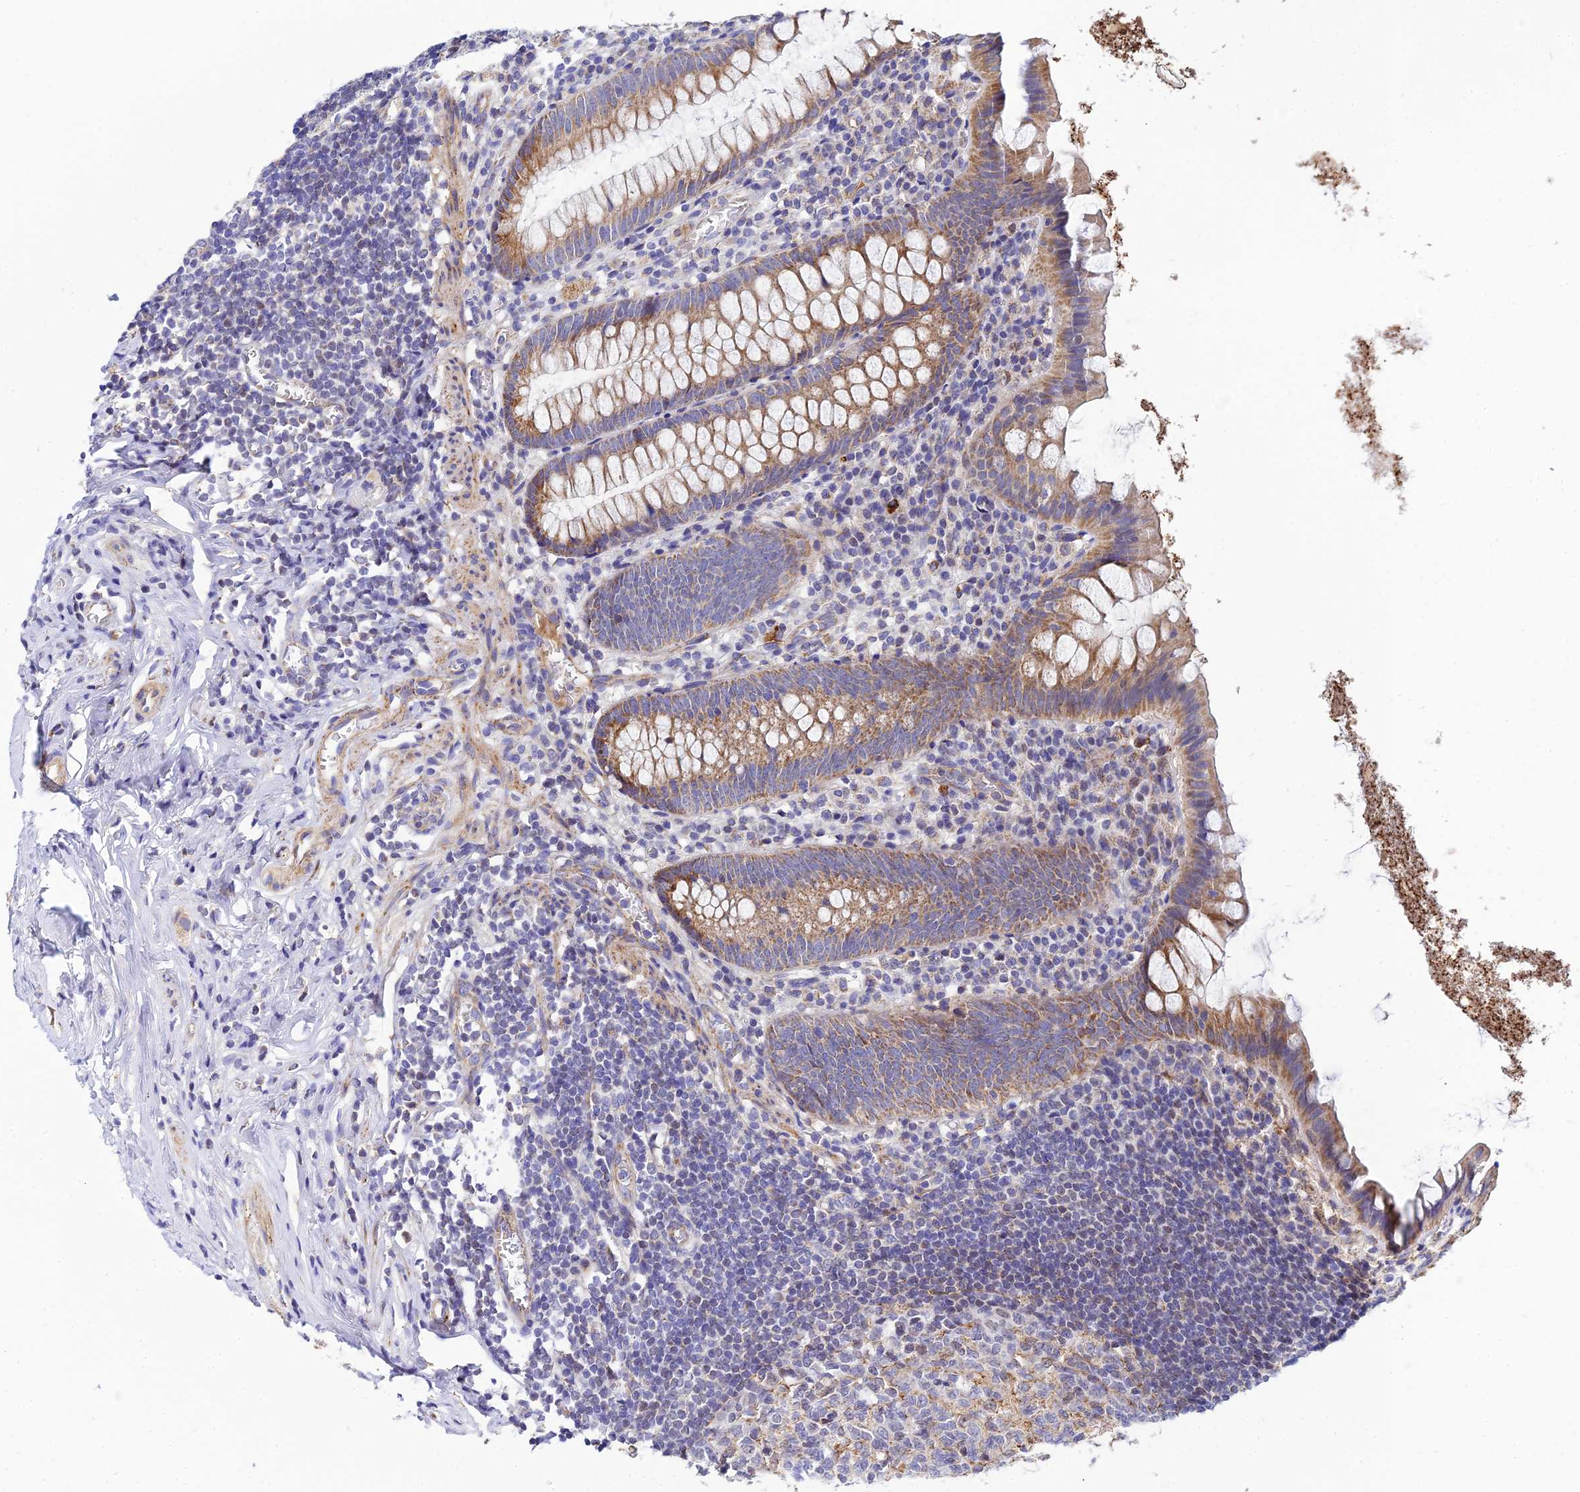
{"staining": {"intensity": "moderate", "quantity": ">75%", "location": "cytoplasmic/membranous"}, "tissue": "appendix", "cell_type": "Glandular cells", "image_type": "normal", "snomed": [{"axis": "morphology", "description": "Normal tissue, NOS"}, {"axis": "topography", "description": "Appendix"}], "caption": "Human appendix stained for a protein (brown) demonstrates moderate cytoplasmic/membranous positive expression in approximately >75% of glandular cells.", "gene": "ACOT1", "patient": {"sex": "female", "age": 51}}